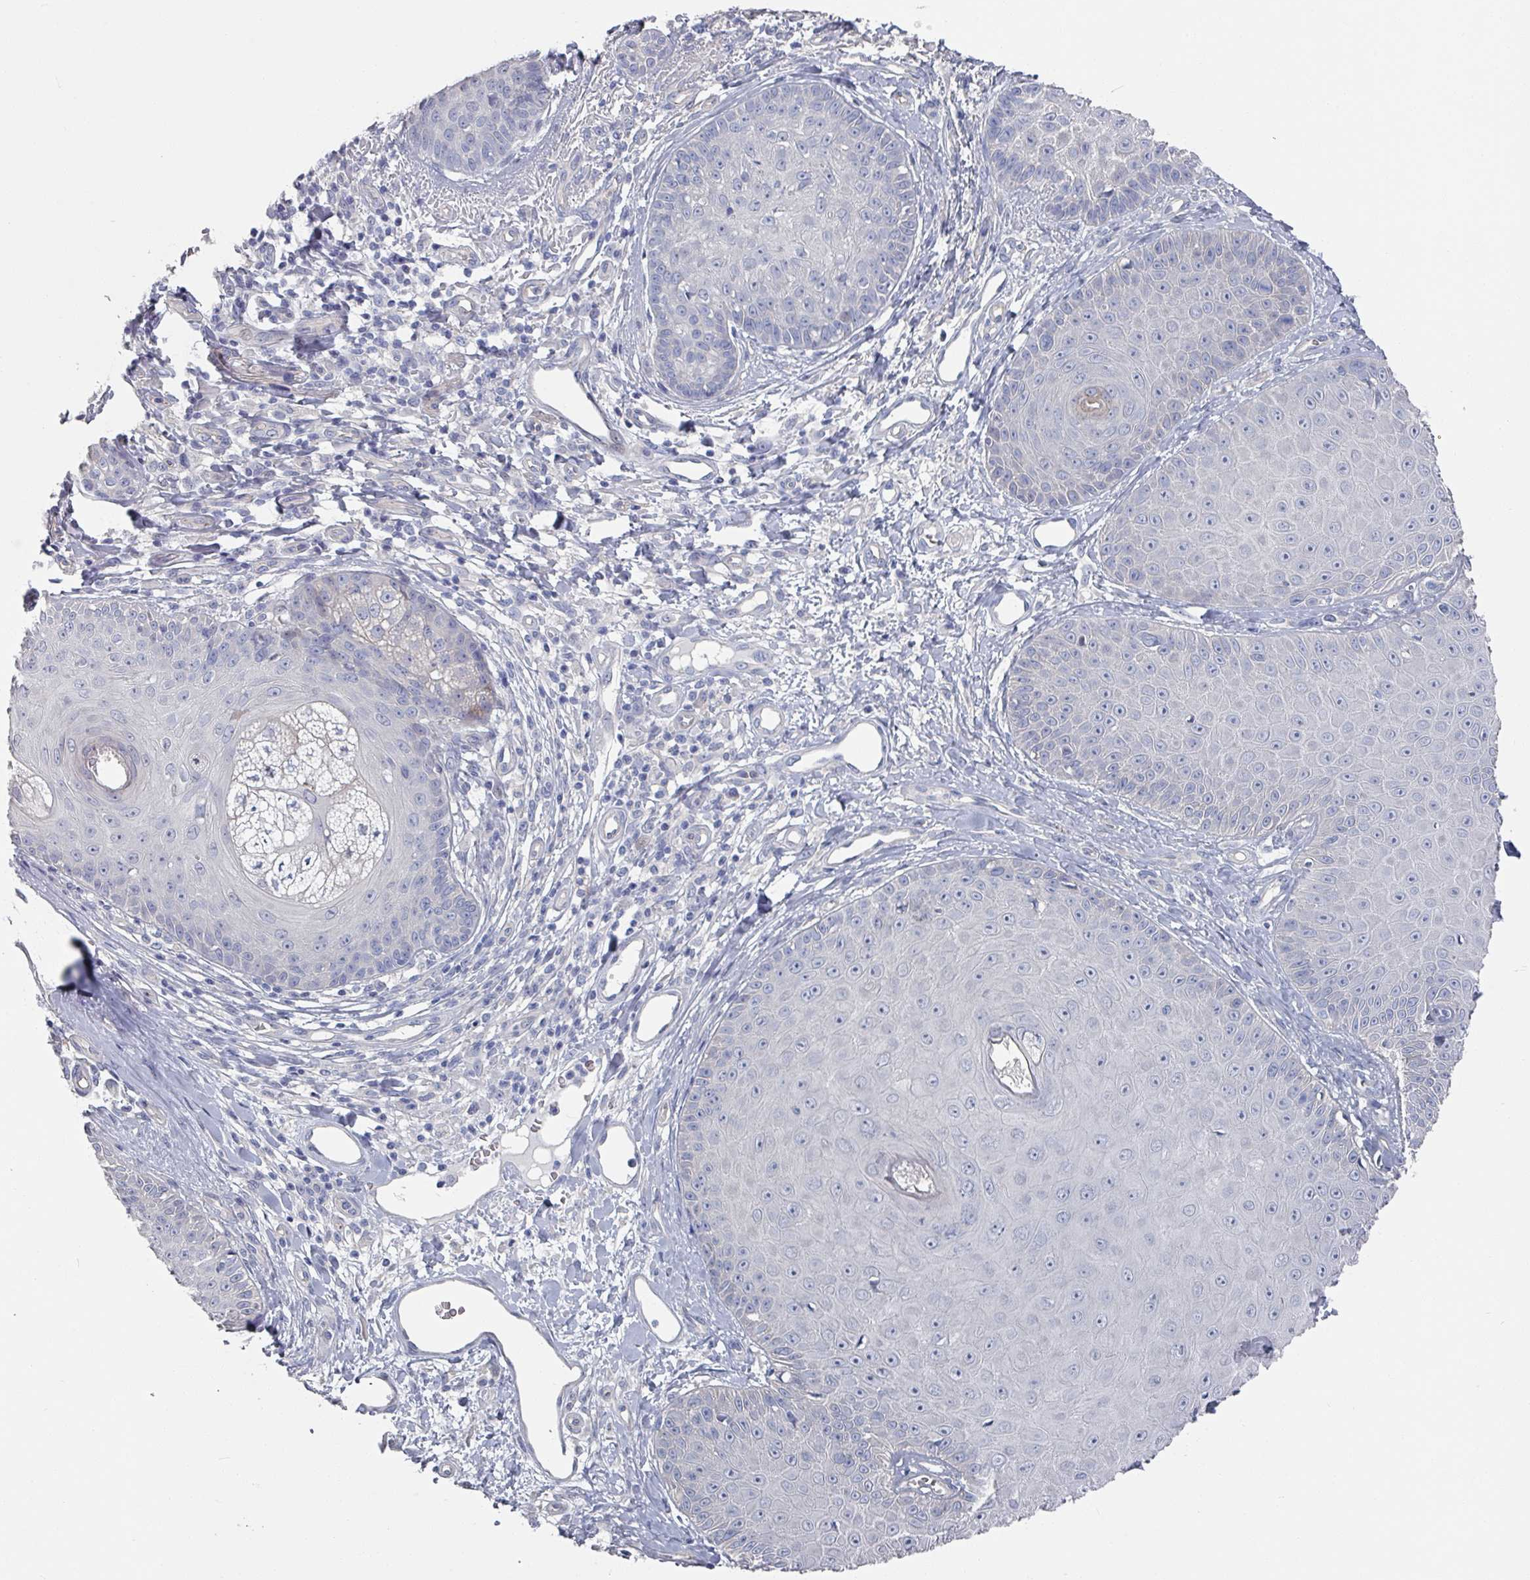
{"staining": {"intensity": "negative", "quantity": "none", "location": "none"}, "tissue": "skin cancer", "cell_type": "Tumor cells", "image_type": "cancer", "snomed": [{"axis": "morphology", "description": "Squamous cell carcinoma, NOS"}, {"axis": "topography", "description": "Skin"}], "caption": "The micrograph shows no staining of tumor cells in skin squamous cell carcinoma.", "gene": "EFL1", "patient": {"sex": "male", "age": 86}}